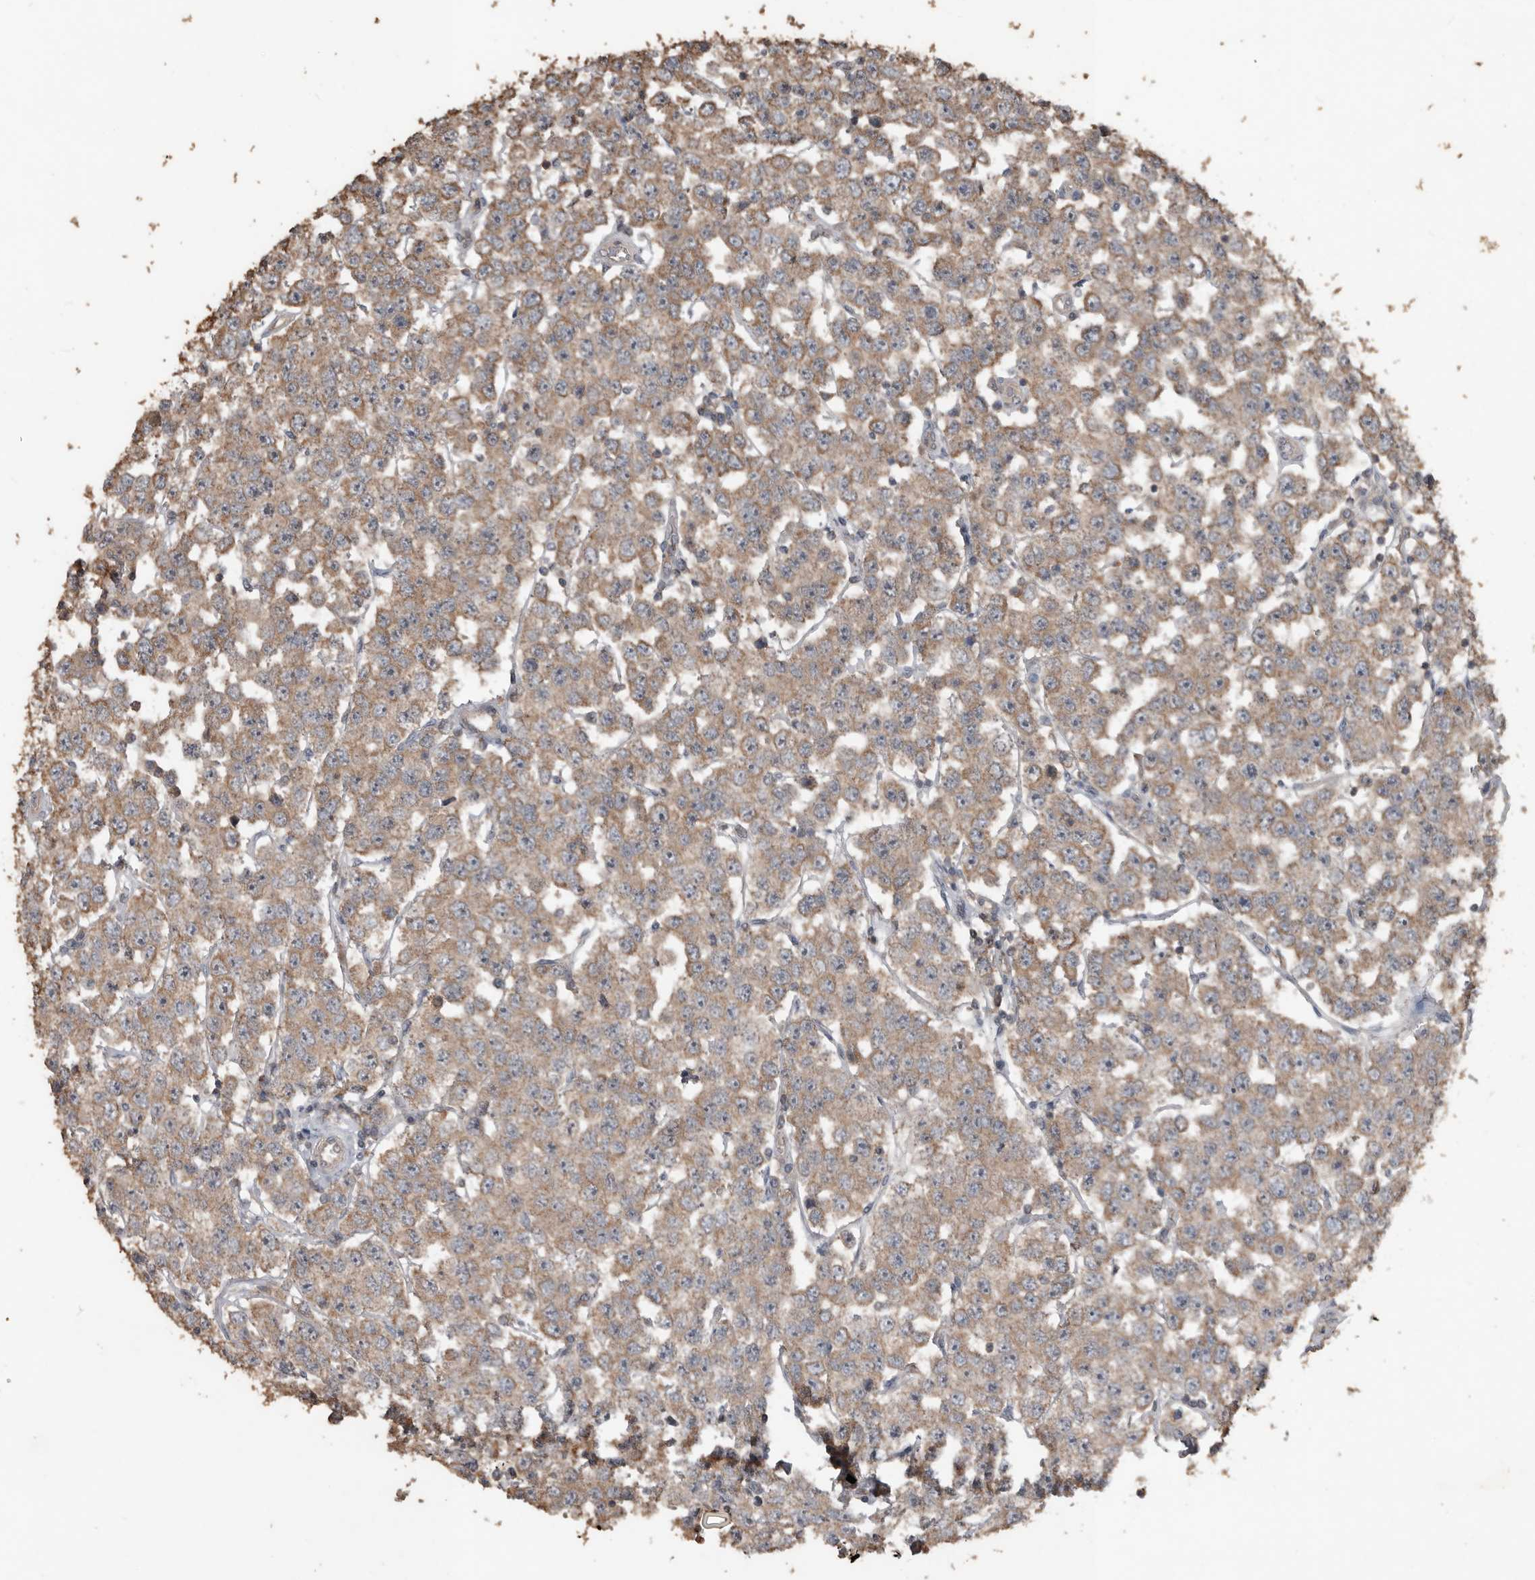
{"staining": {"intensity": "moderate", "quantity": ">75%", "location": "cytoplasmic/membranous"}, "tissue": "testis cancer", "cell_type": "Tumor cells", "image_type": "cancer", "snomed": [{"axis": "morphology", "description": "Seminoma, NOS"}, {"axis": "topography", "description": "Testis"}], "caption": "The immunohistochemical stain highlights moderate cytoplasmic/membranous positivity in tumor cells of testis cancer tissue. (Stains: DAB (3,3'-diaminobenzidine) in brown, nuclei in blue, Microscopy: brightfield microscopy at high magnification).", "gene": "BAMBI", "patient": {"sex": "male", "age": 28}}